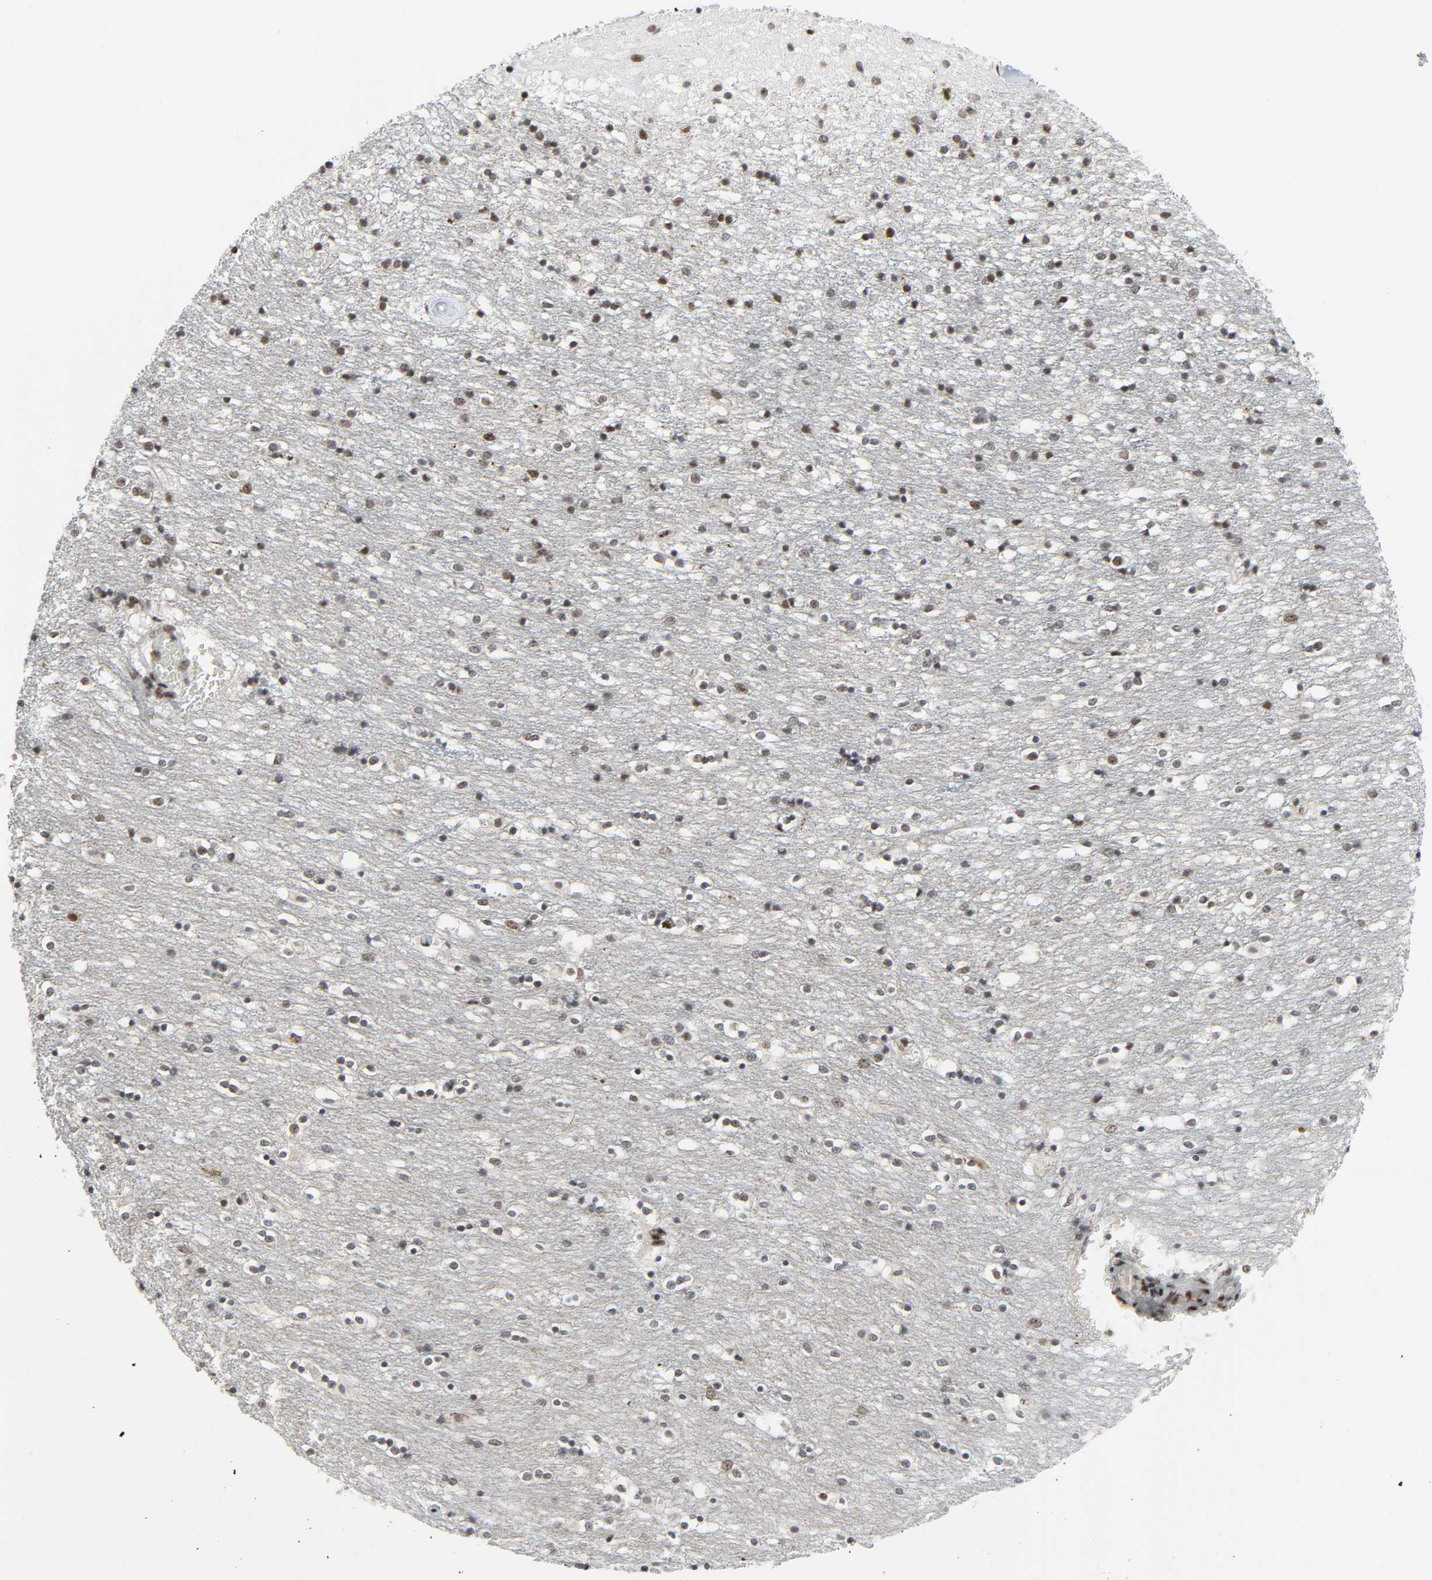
{"staining": {"intensity": "strong", "quantity": "<25%", "location": "nuclear"}, "tissue": "caudate", "cell_type": "Glial cells", "image_type": "normal", "snomed": [{"axis": "morphology", "description": "Normal tissue, NOS"}, {"axis": "topography", "description": "Lateral ventricle wall"}], "caption": "An immunohistochemistry (IHC) histopathology image of normal tissue is shown. Protein staining in brown shows strong nuclear positivity in caudate within glial cells. The staining was performed using DAB to visualize the protein expression in brown, while the nuclei were stained in blue with hematoxylin (Magnification: 20x).", "gene": "CDK7", "patient": {"sex": "female", "age": 54}}